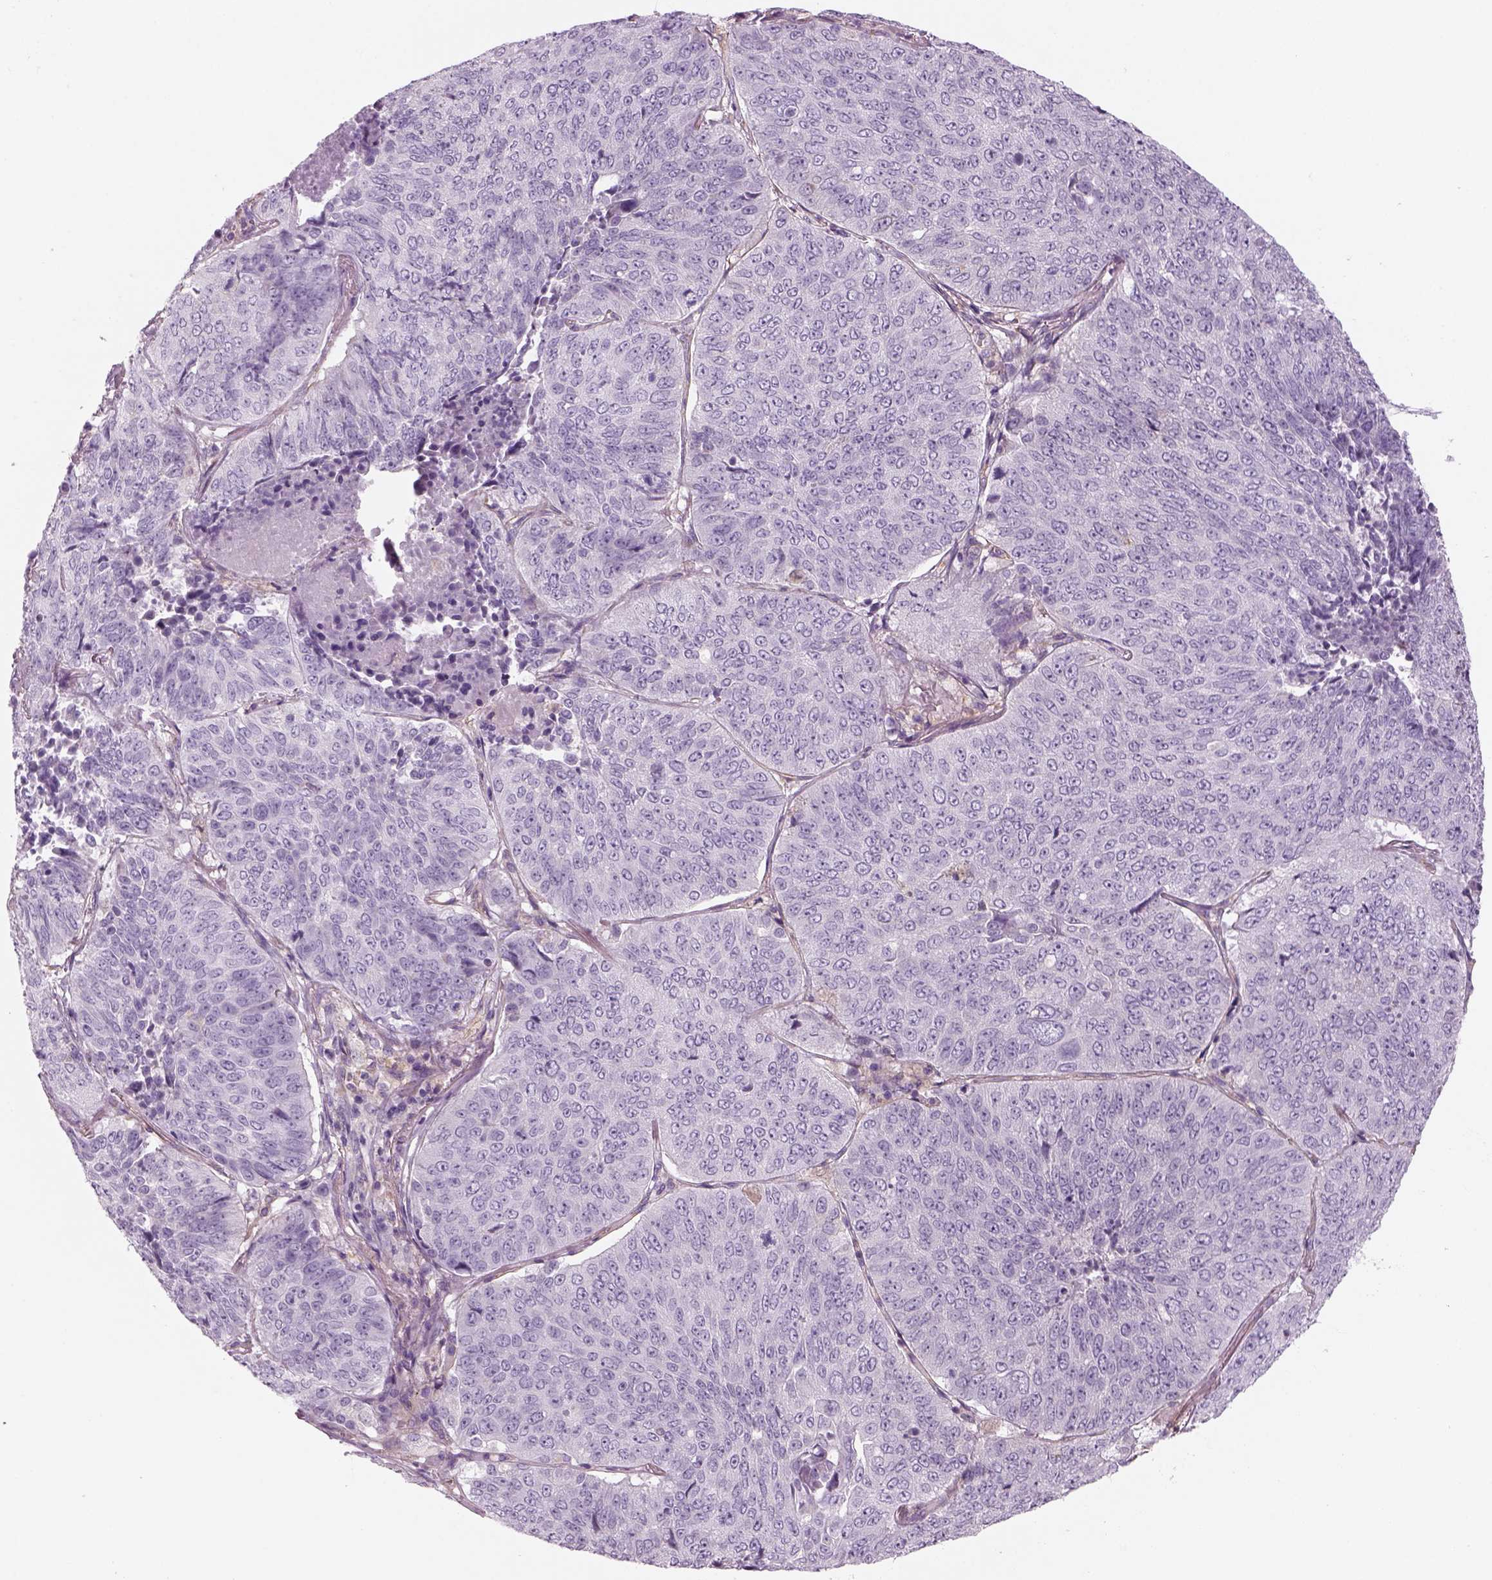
{"staining": {"intensity": "negative", "quantity": "none", "location": "none"}, "tissue": "lung cancer", "cell_type": "Tumor cells", "image_type": "cancer", "snomed": [{"axis": "morphology", "description": "Normal tissue, NOS"}, {"axis": "morphology", "description": "Squamous cell carcinoma, NOS"}, {"axis": "topography", "description": "Bronchus"}, {"axis": "topography", "description": "Lung"}], "caption": "Human lung cancer stained for a protein using immunohistochemistry exhibits no positivity in tumor cells.", "gene": "SLC1A7", "patient": {"sex": "male", "age": 64}}